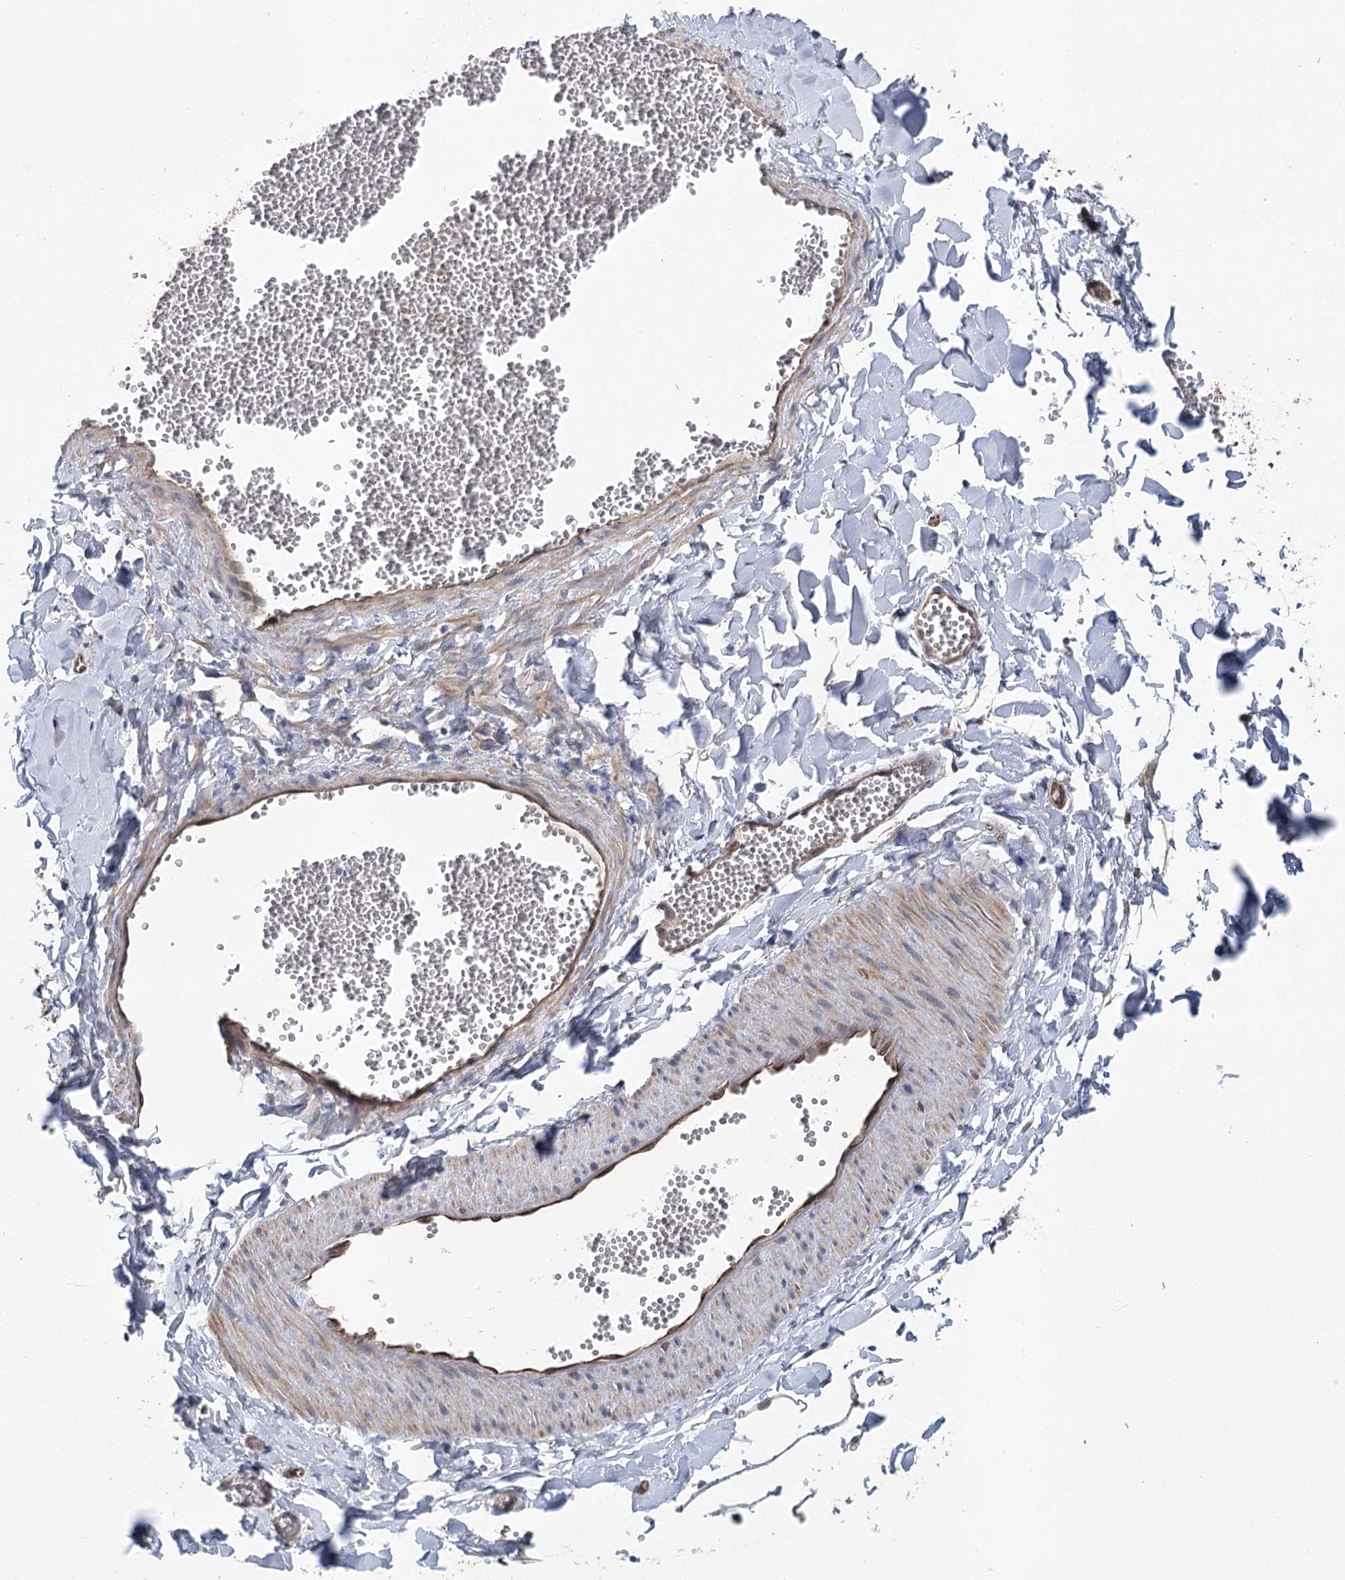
{"staining": {"intensity": "negative", "quantity": "none", "location": "none"}, "tissue": "adipose tissue", "cell_type": "Adipocytes", "image_type": "normal", "snomed": [{"axis": "morphology", "description": "Normal tissue, NOS"}, {"axis": "topography", "description": "Gallbladder"}, {"axis": "topography", "description": "Peripheral nerve tissue"}], "caption": "Normal adipose tissue was stained to show a protein in brown. There is no significant positivity in adipocytes. (DAB (3,3'-diaminobenzidine) immunohistochemistry with hematoxylin counter stain).", "gene": "RWDD4", "patient": {"sex": "male", "age": 38}}